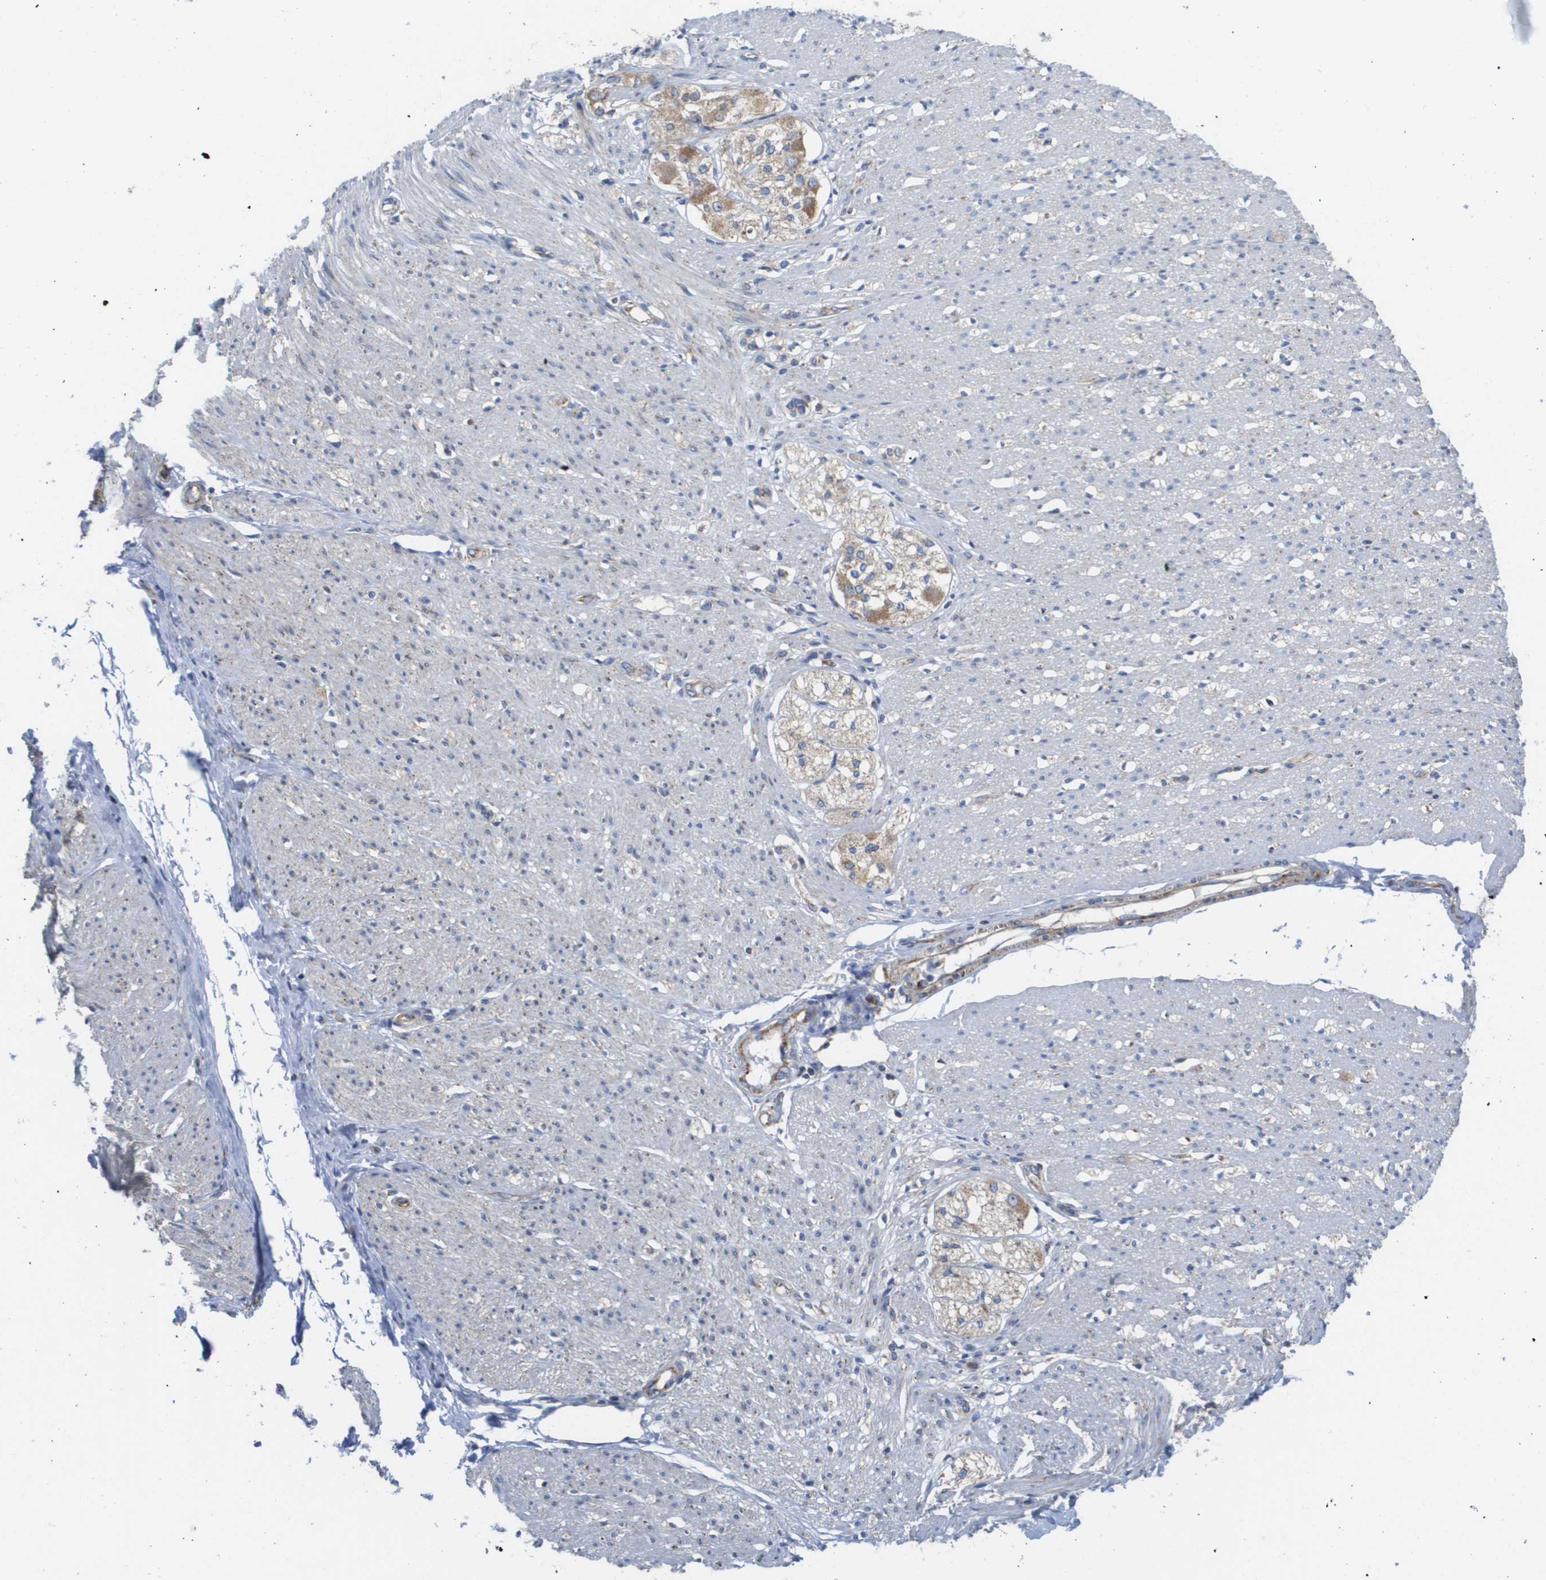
{"staining": {"intensity": "negative", "quantity": "none", "location": "none"}, "tissue": "adipose tissue", "cell_type": "Adipocytes", "image_type": "normal", "snomed": [{"axis": "morphology", "description": "Normal tissue, NOS"}, {"axis": "morphology", "description": "Adenocarcinoma, NOS"}, {"axis": "topography", "description": "Colon"}, {"axis": "topography", "description": "Peripheral nerve tissue"}], "caption": "Adipocytes are negative for brown protein staining in normal adipose tissue. (DAB immunohistochemistry (IHC) visualized using brightfield microscopy, high magnification).", "gene": "FIS1", "patient": {"sex": "male", "age": 14}}